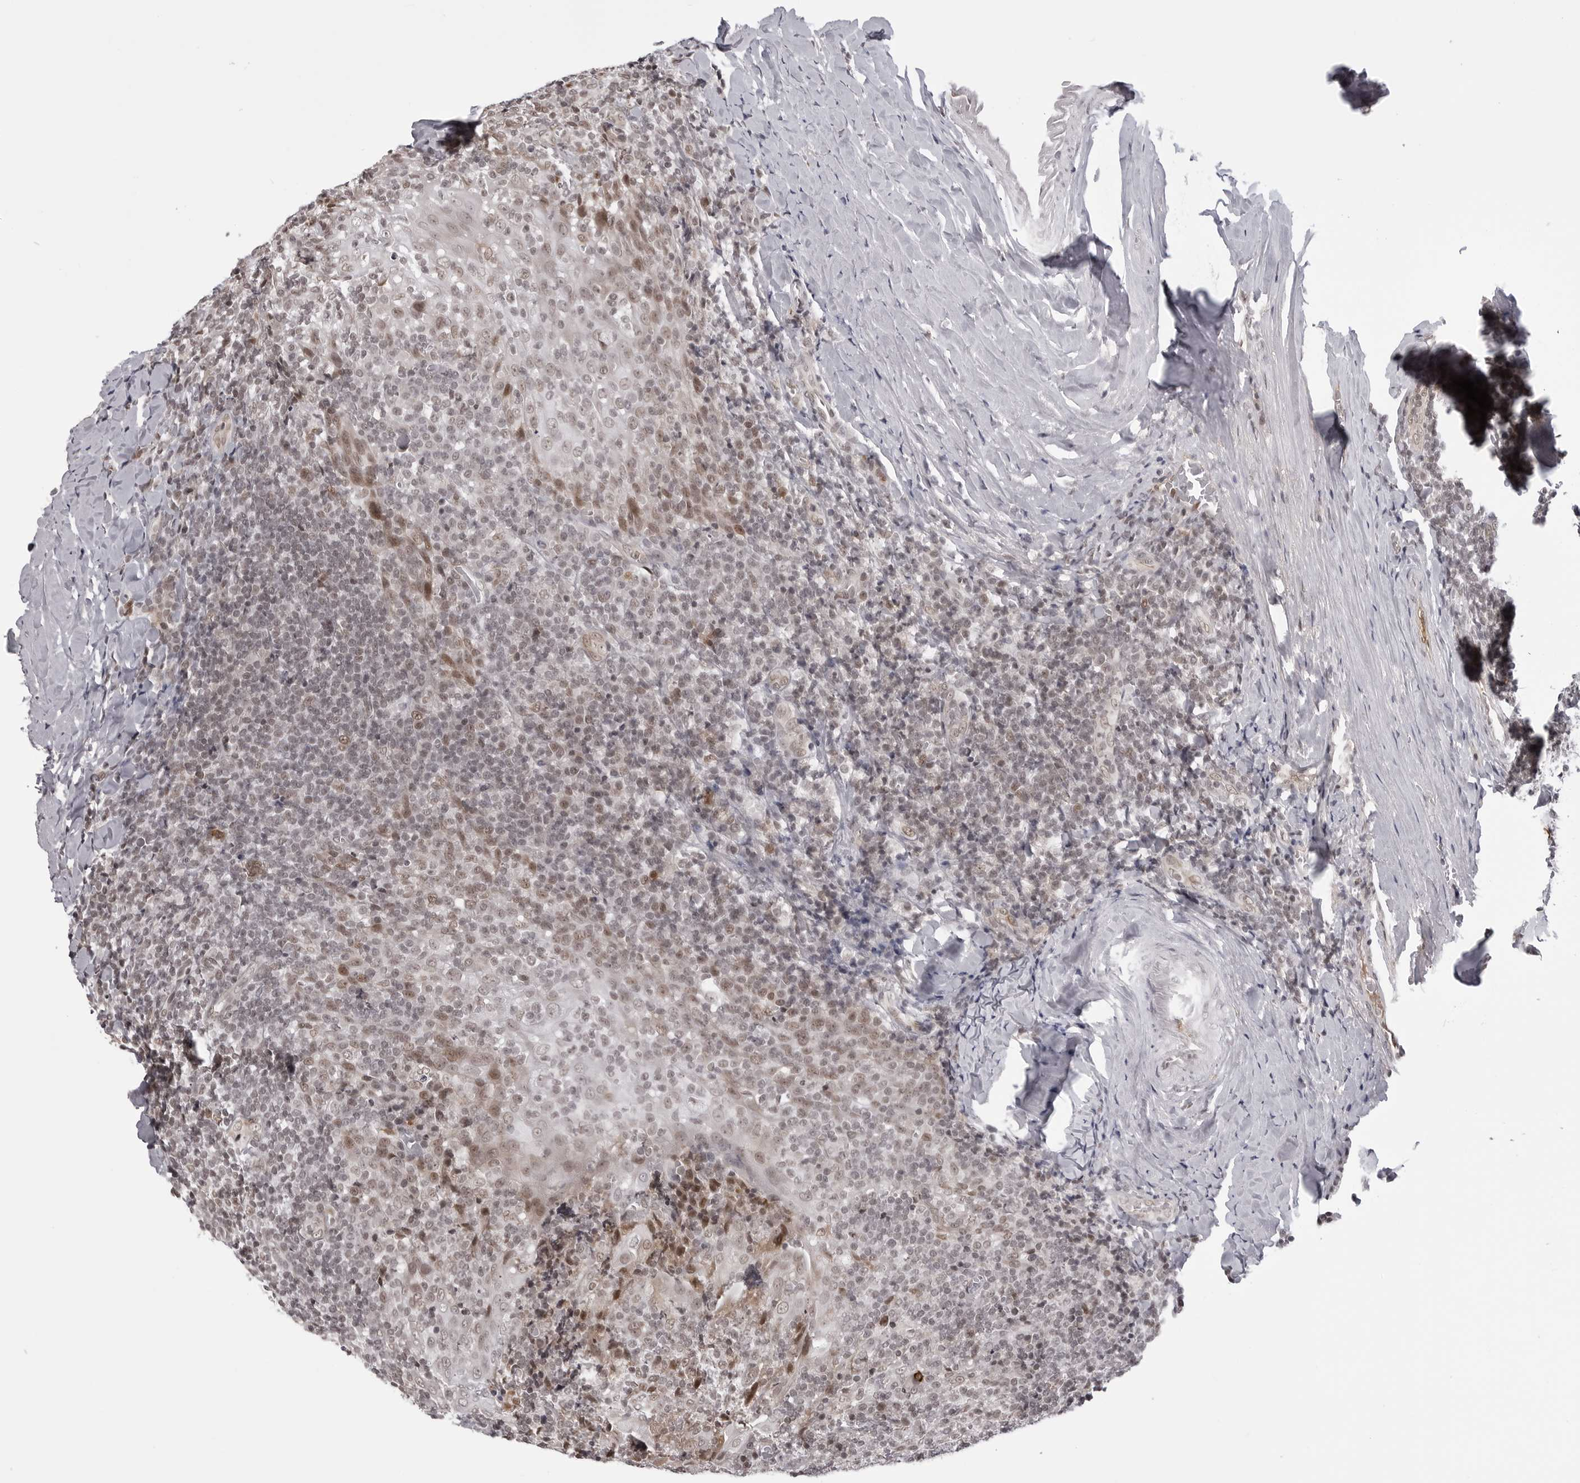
{"staining": {"intensity": "moderate", "quantity": "<25%", "location": "nuclear"}, "tissue": "tonsil", "cell_type": "Germinal center cells", "image_type": "normal", "snomed": [{"axis": "morphology", "description": "Normal tissue, NOS"}, {"axis": "topography", "description": "Tonsil"}], "caption": "Tonsil stained with immunohistochemistry exhibits moderate nuclear staining in about <25% of germinal center cells.", "gene": "PHF3", "patient": {"sex": "male", "age": 37}}